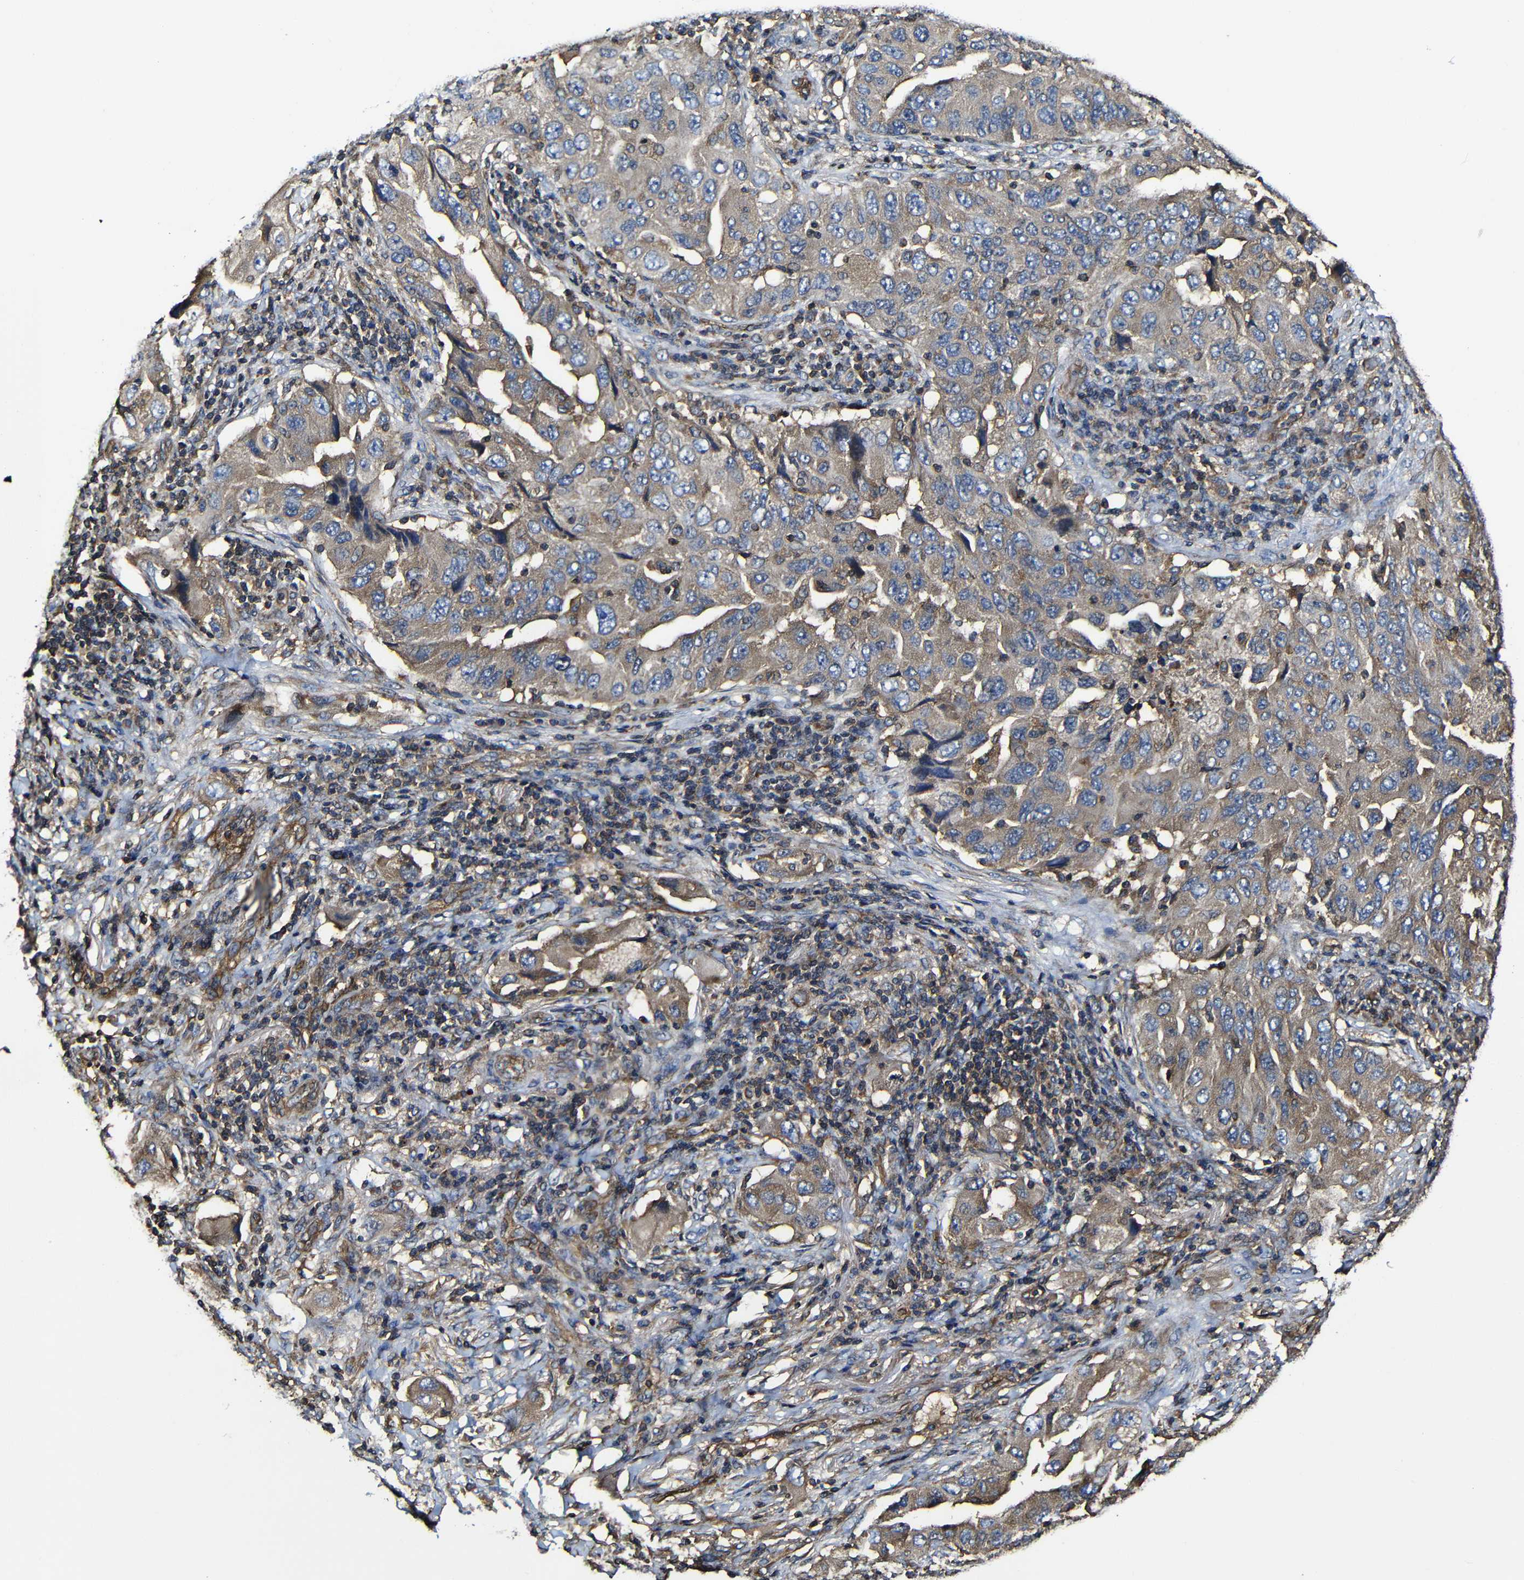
{"staining": {"intensity": "moderate", "quantity": "25%-75%", "location": "cytoplasmic/membranous"}, "tissue": "lung cancer", "cell_type": "Tumor cells", "image_type": "cancer", "snomed": [{"axis": "morphology", "description": "Adenocarcinoma, NOS"}, {"axis": "topography", "description": "Lung"}], "caption": "Protein staining of lung cancer tissue displays moderate cytoplasmic/membranous positivity in approximately 25%-75% of tumor cells.", "gene": "MSN", "patient": {"sex": "female", "age": 65}}